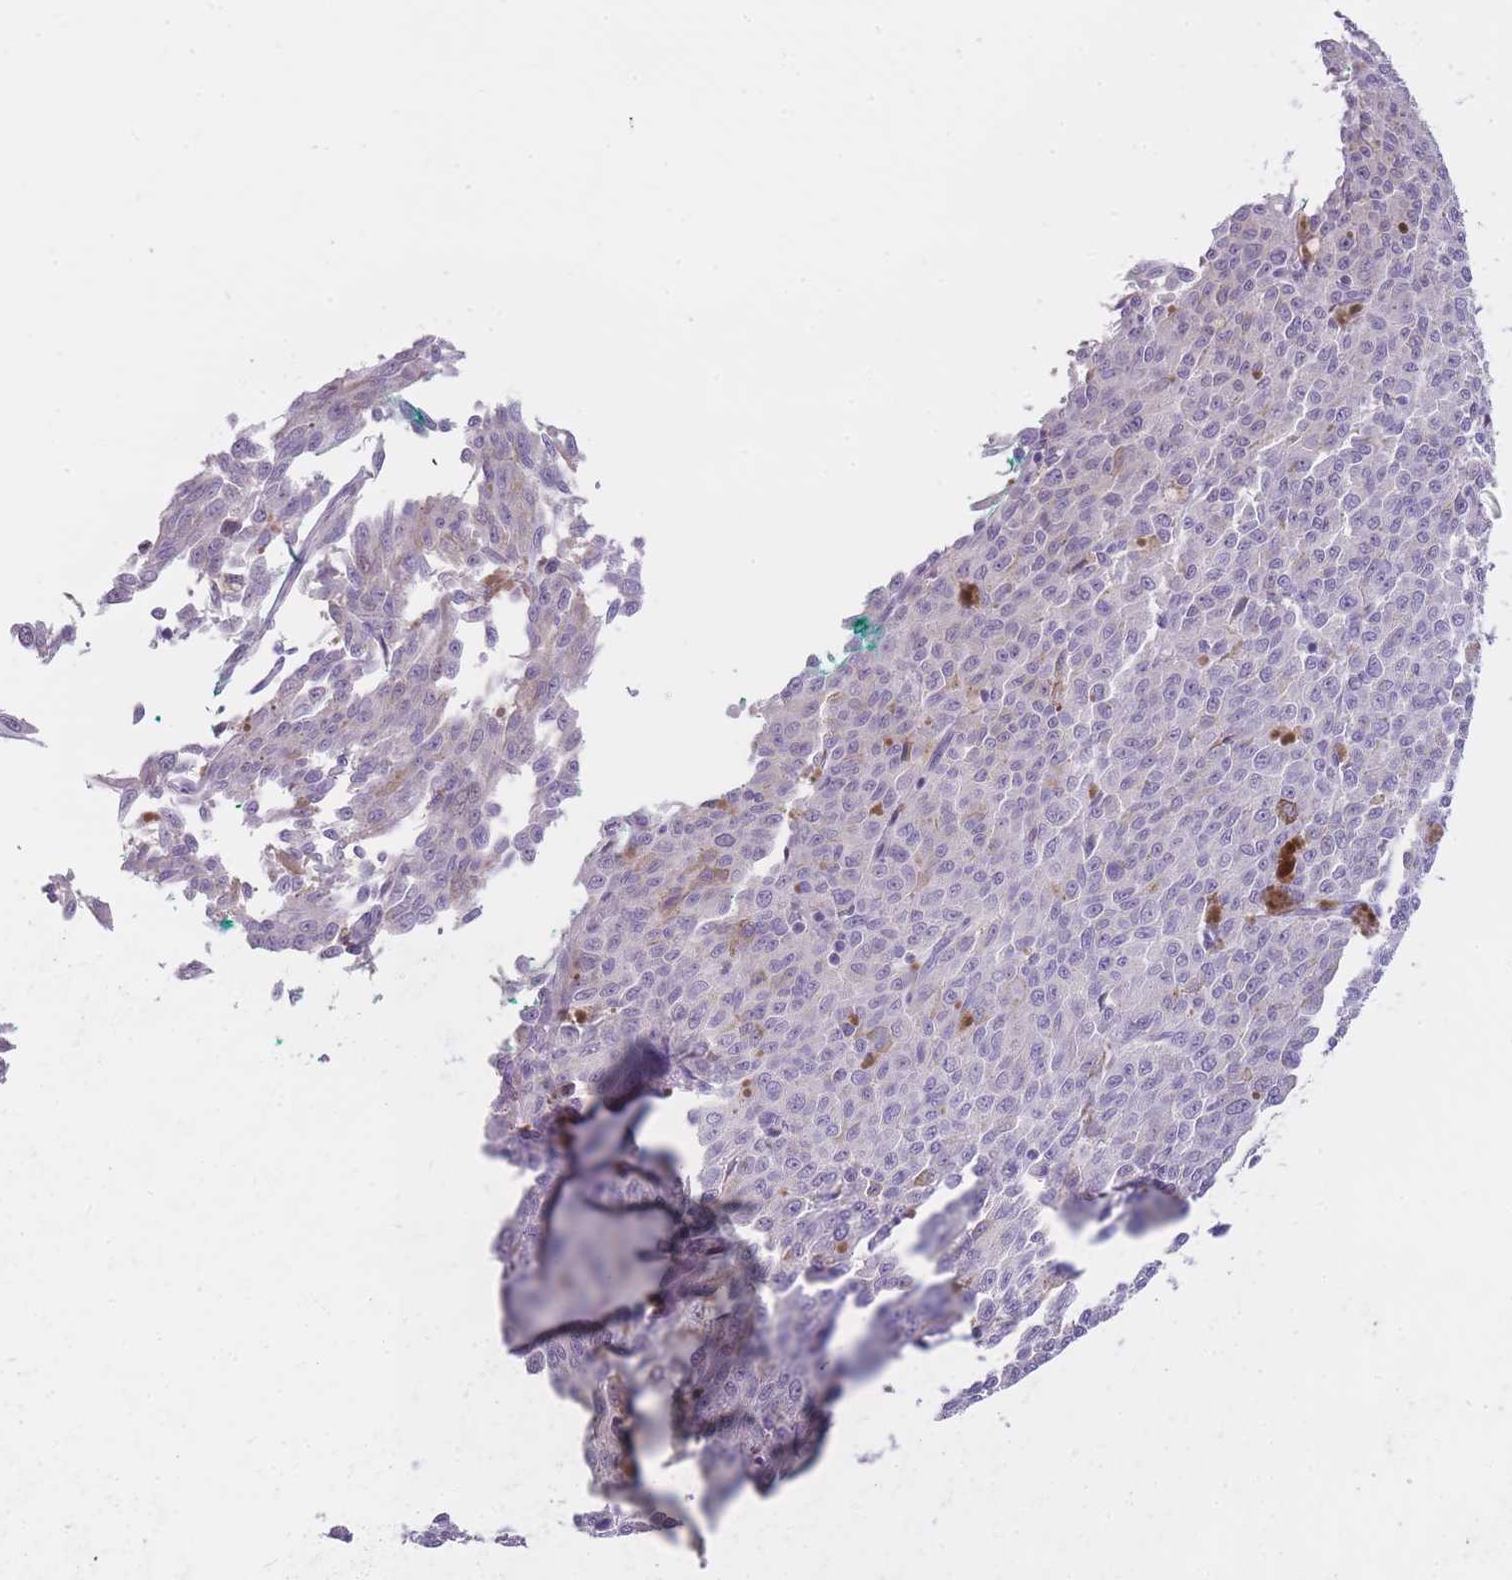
{"staining": {"intensity": "negative", "quantity": "none", "location": "none"}, "tissue": "melanoma", "cell_type": "Tumor cells", "image_type": "cancer", "snomed": [{"axis": "morphology", "description": "Malignant melanoma, NOS"}, {"axis": "topography", "description": "Skin"}], "caption": "Human melanoma stained for a protein using IHC demonstrates no staining in tumor cells.", "gene": "IMPG1", "patient": {"sex": "female", "age": 52}}